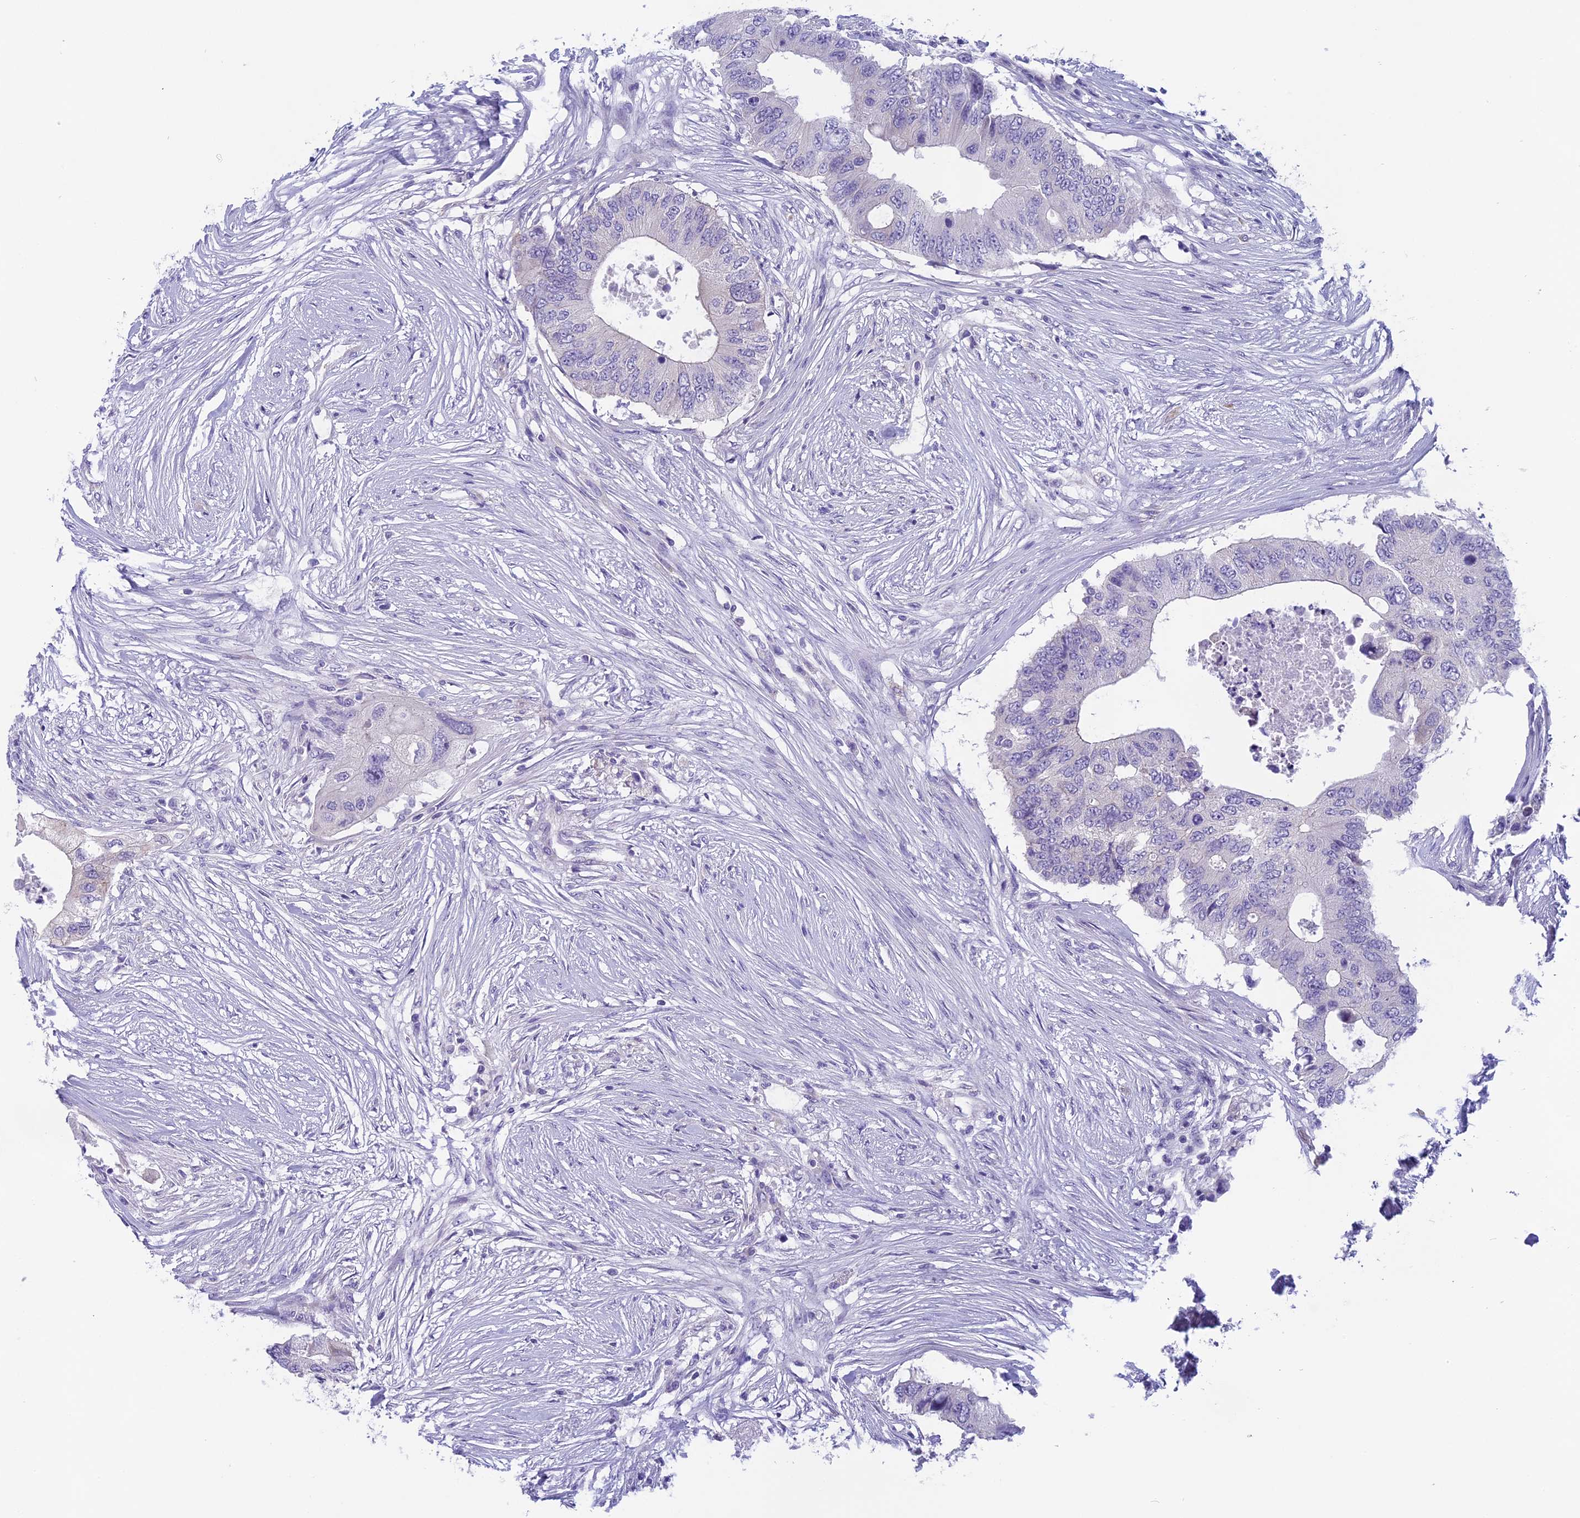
{"staining": {"intensity": "negative", "quantity": "none", "location": "none"}, "tissue": "colorectal cancer", "cell_type": "Tumor cells", "image_type": "cancer", "snomed": [{"axis": "morphology", "description": "Adenocarcinoma, NOS"}, {"axis": "topography", "description": "Colon"}], "caption": "Immunohistochemistry histopathology image of human colorectal cancer stained for a protein (brown), which exhibits no staining in tumor cells. (Brightfield microscopy of DAB (3,3'-diaminobenzidine) immunohistochemistry at high magnification).", "gene": "ARHGEF37", "patient": {"sex": "male", "age": 71}}